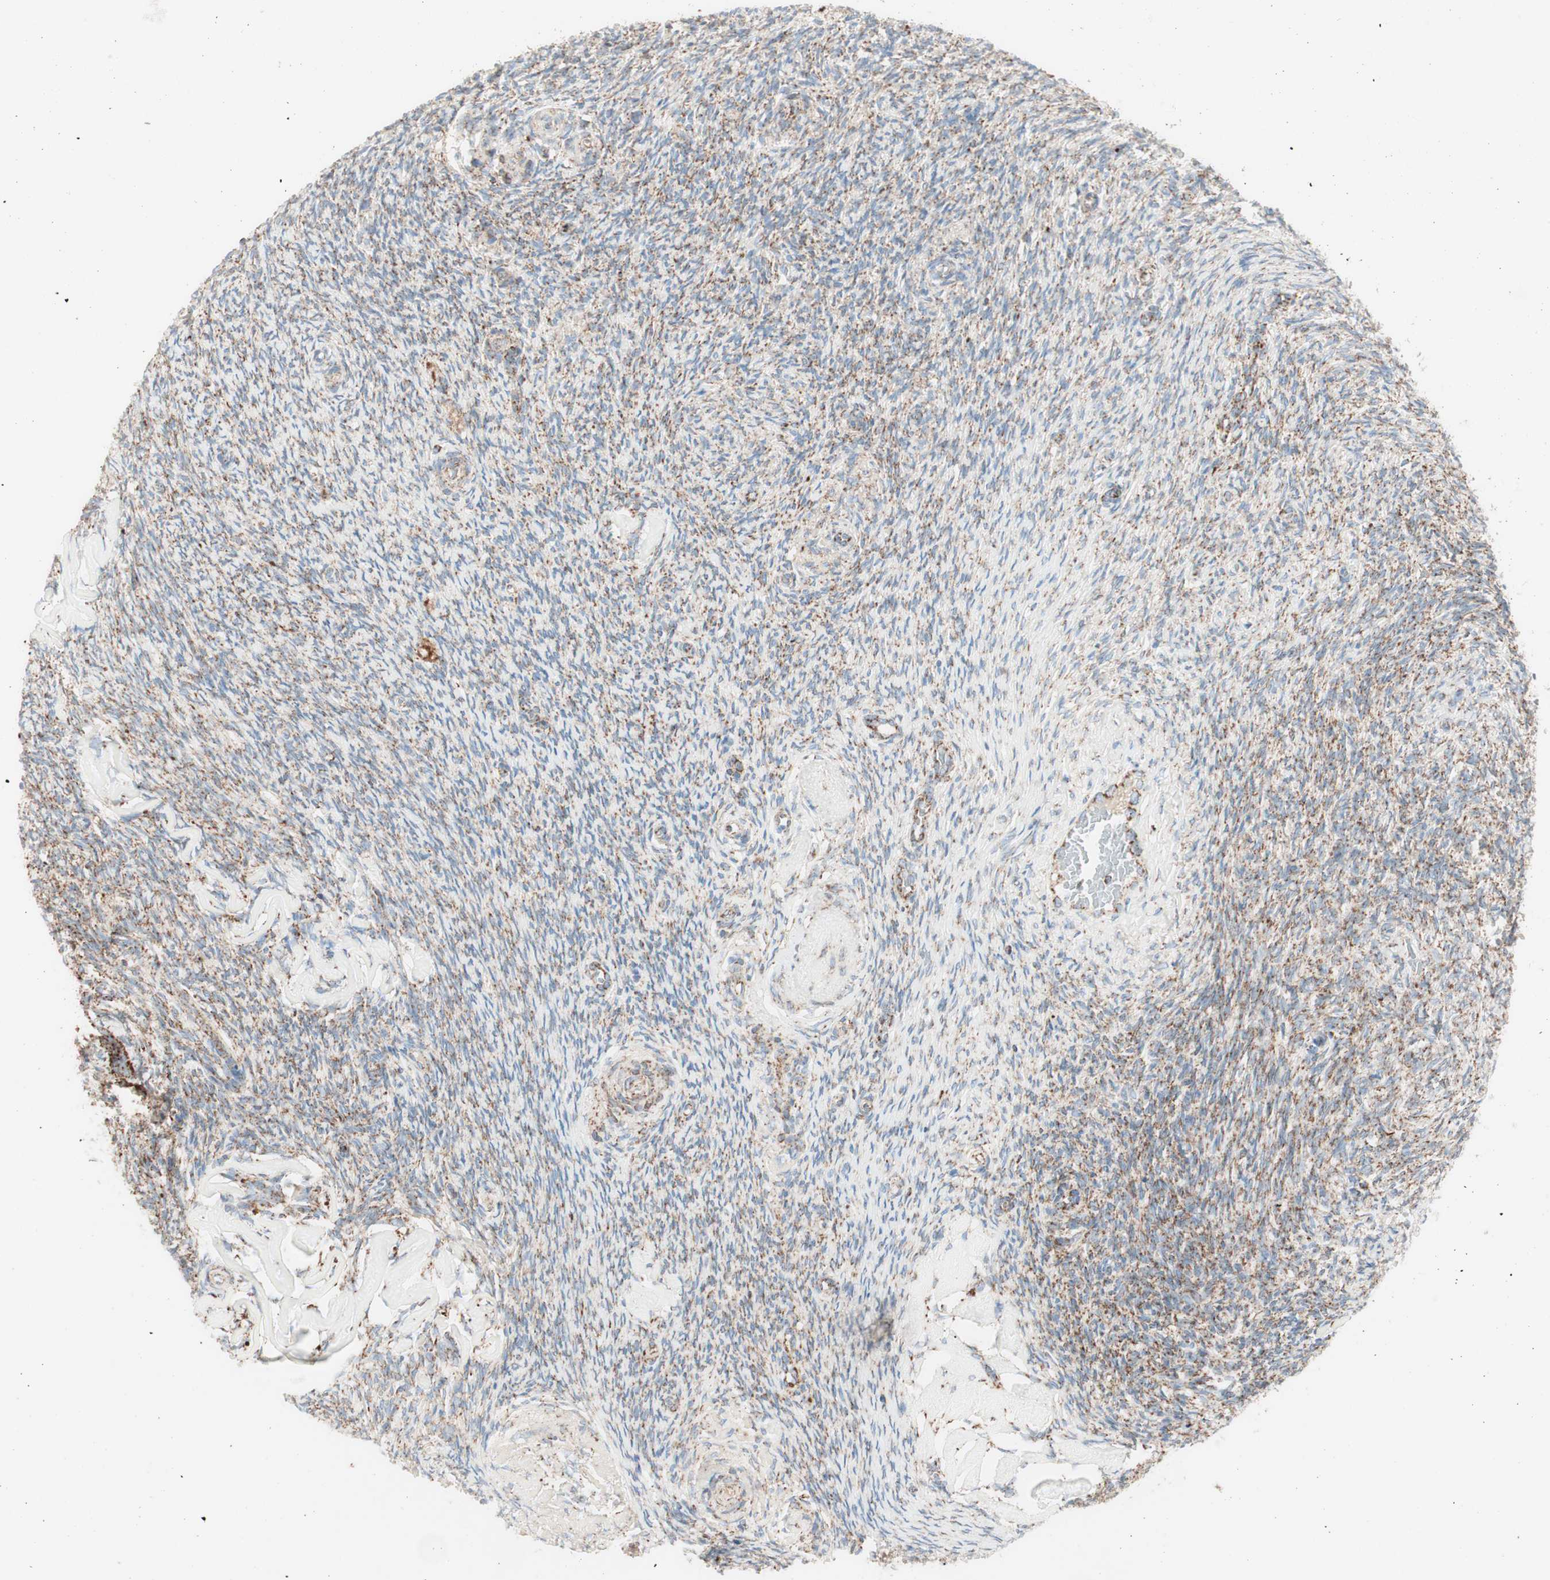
{"staining": {"intensity": "moderate", "quantity": "25%-75%", "location": "cytoplasmic/membranous"}, "tissue": "ovary", "cell_type": "Ovarian stroma cells", "image_type": "normal", "snomed": [{"axis": "morphology", "description": "Normal tissue, NOS"}, {"axis": "topography", "description": "Ovary"}], "caption": "Approximately 25%-75% of ovarian stroma cells in unremarkable ovary display moderate cytoplasmic/membranous protein expression as visualized by brown immunohistochemical staining.", "gene": "TOMM20", "patient": {"sex": "female", "age": 60}}